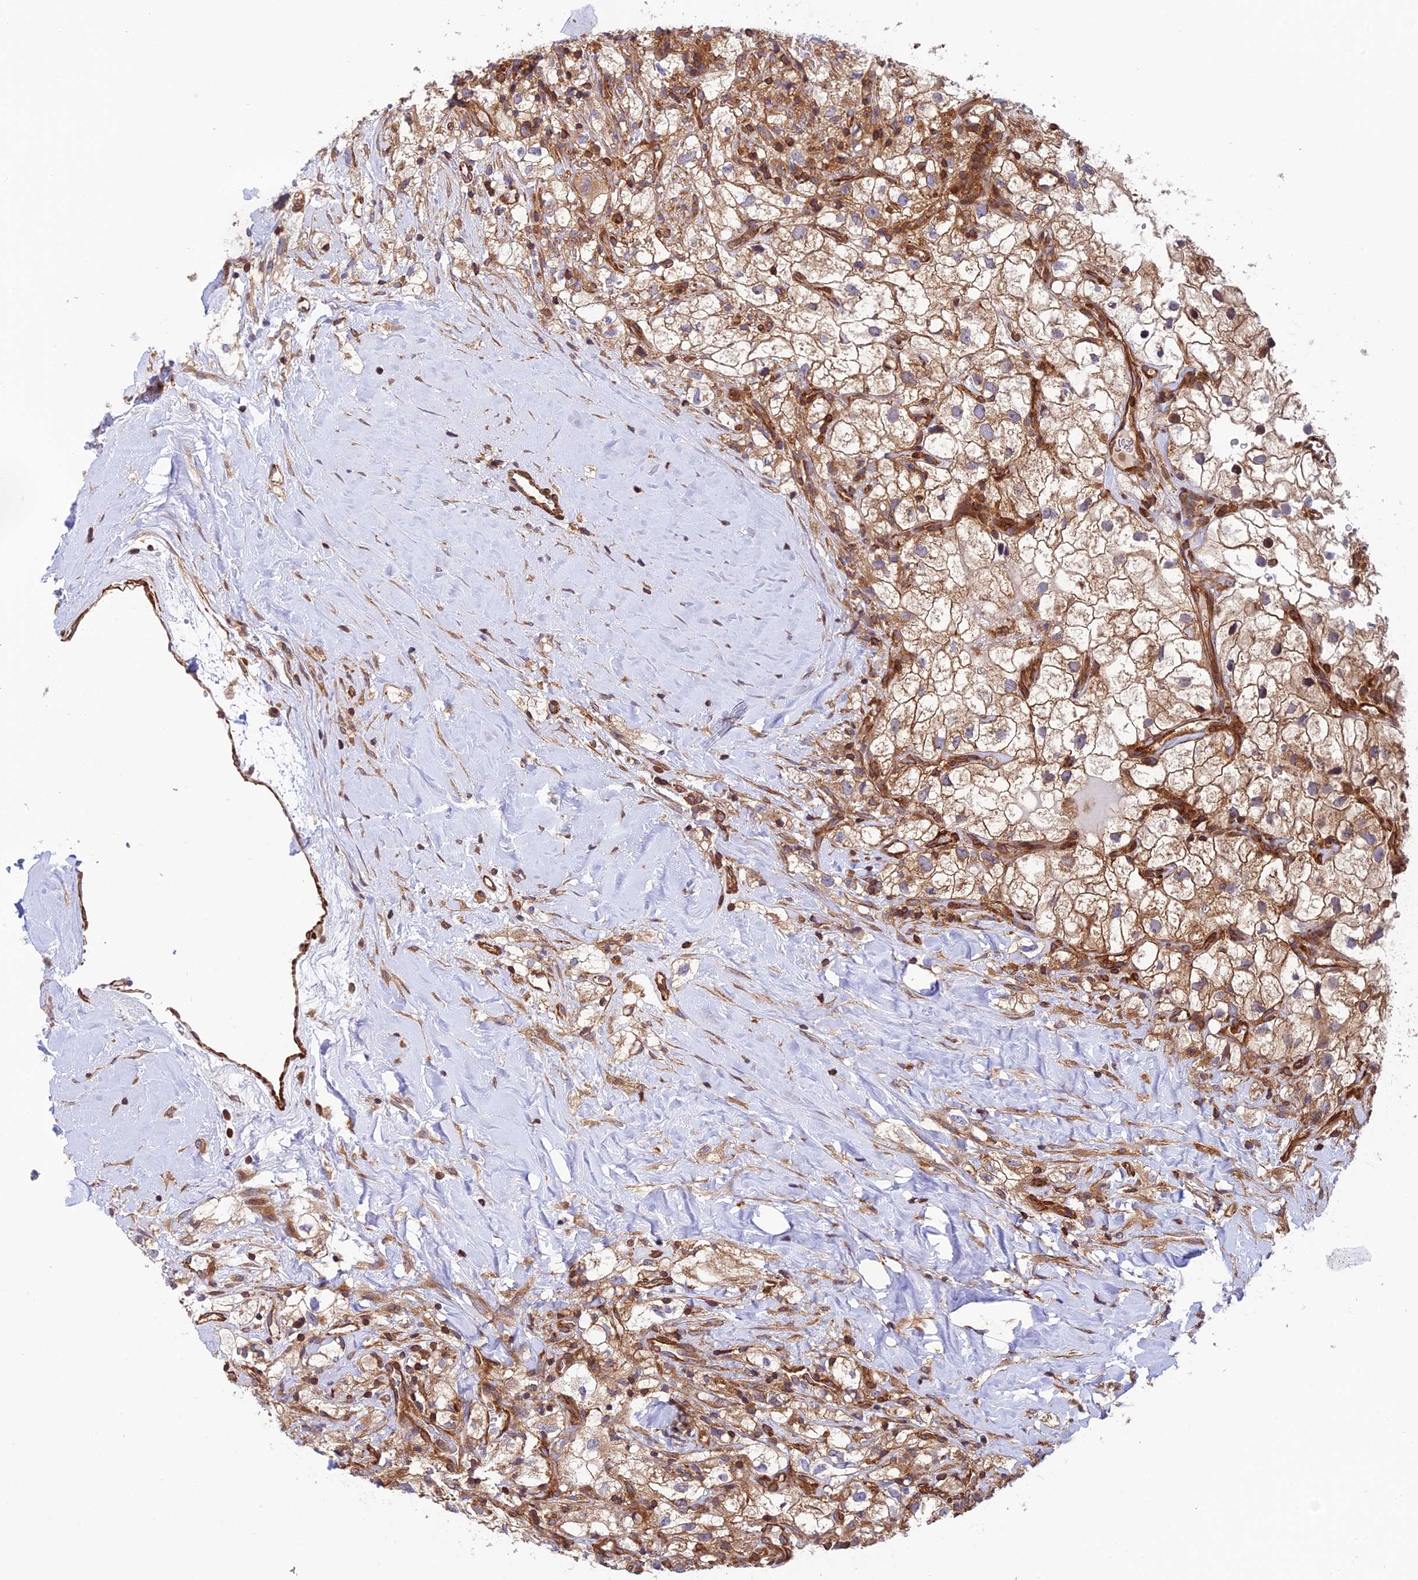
{"staining": {"intensity": "moderate", "quantity": ">75%", "location": "cytoplasmic/membranous"}, "tissue": "renal cancer", "cell_type": "Tumor cells", "image_type": "cancer", "snomed": [{"axis": "morphology", "description": "Adenocarcinoma, NOS"}, {"axis": "topography", "description": "Kidney"}], "caption": "Immunohistochemical staining of human adenocarcinoma (renal) displays moderate cytoplasmic/membranous protein expression in about >75% of tumor cells.", "gene": "EVI5L", "patient": {"sex": "male", "age": 59}}